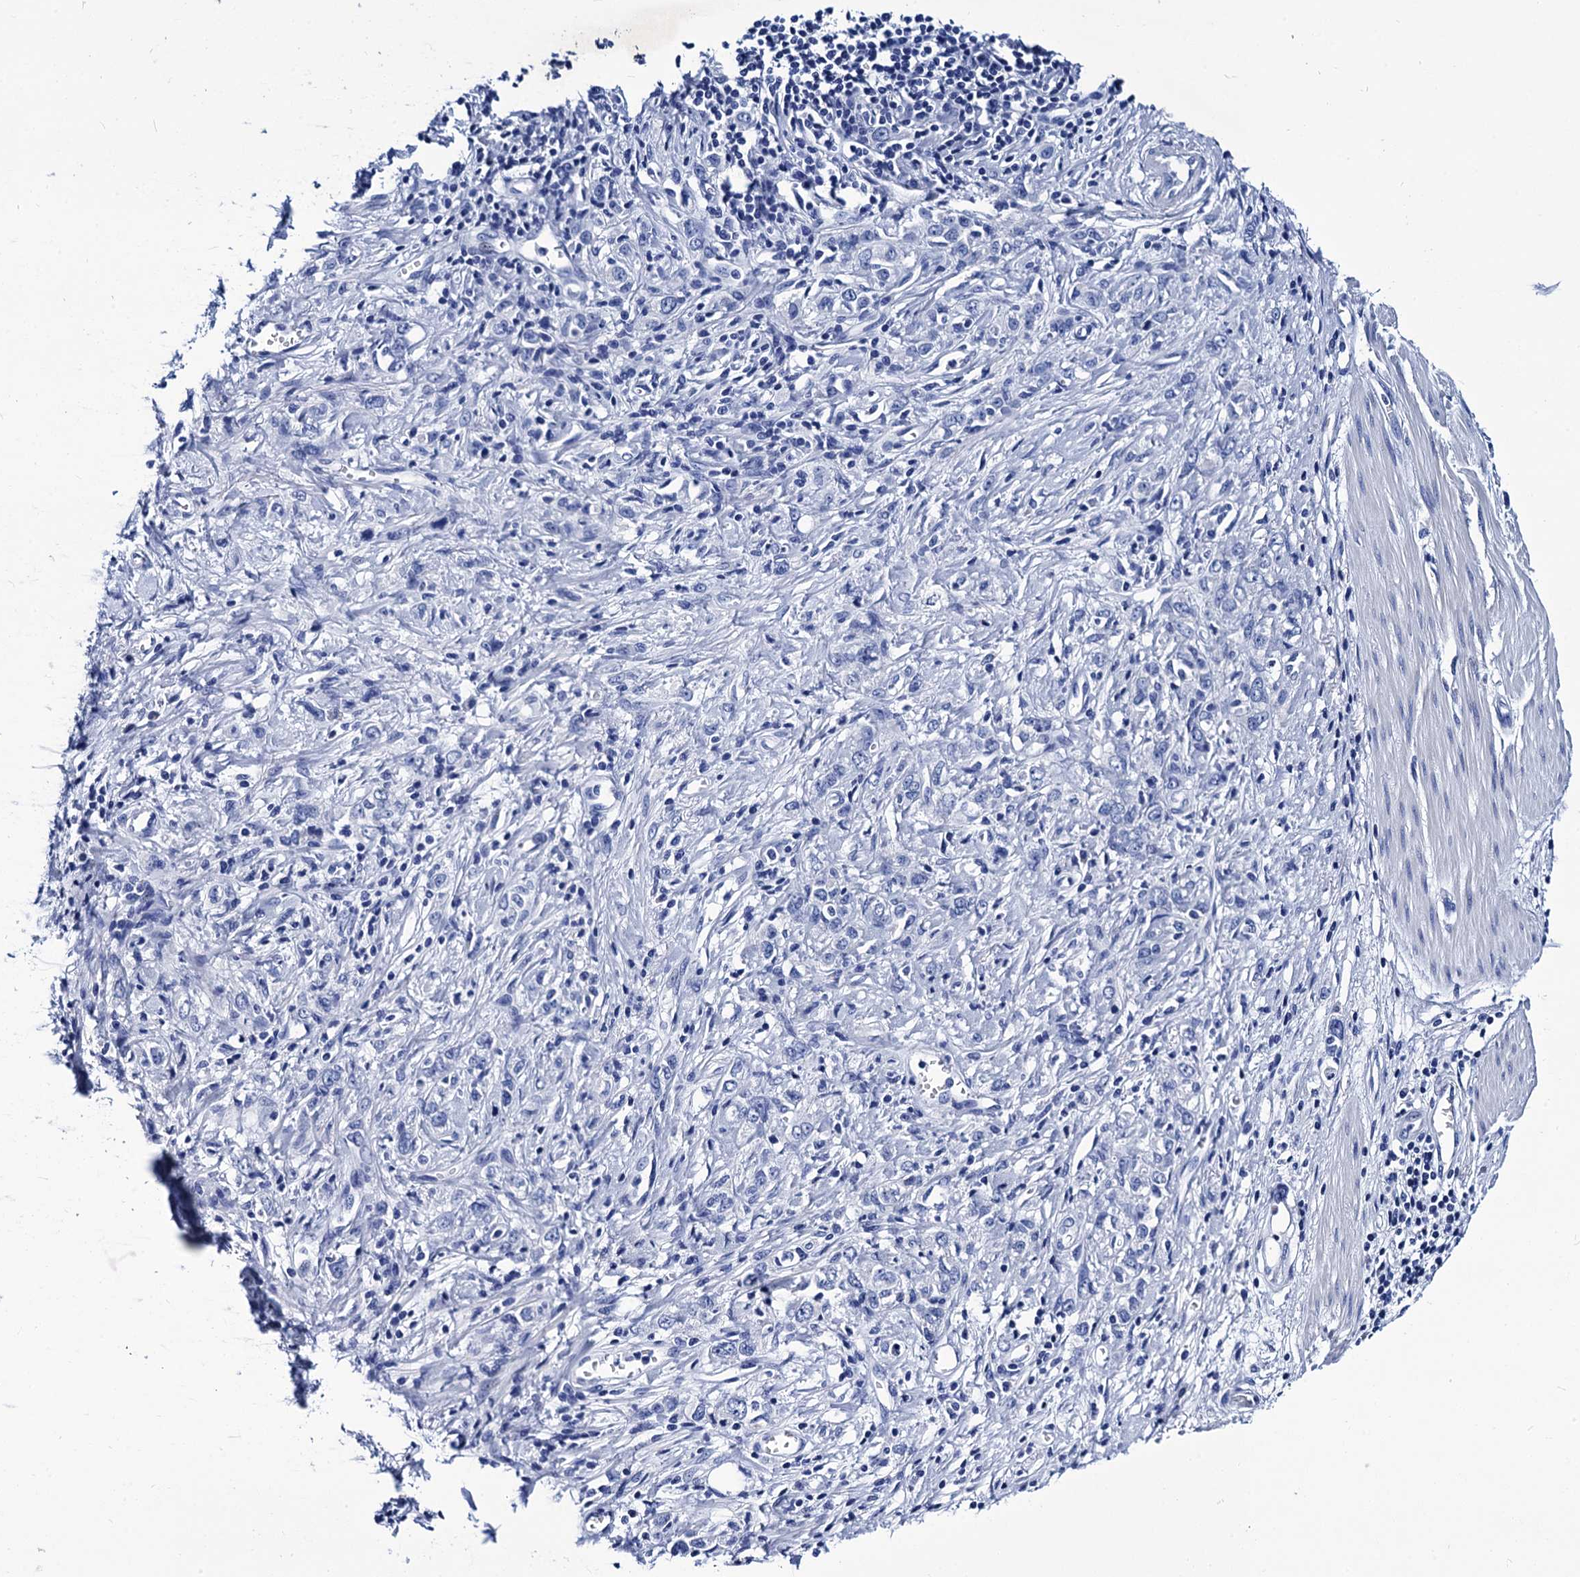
{"staining": {"intensity": "negative", "quantity": "none", "location": "none"}, "tissue": "stomach cancer", "cell_type": "Tumor cells", "image_type": "cancer", "snomed": [{"axis": "morphology", "description": "Adenocarcinoma, NOS"}, {"axis": "topography", "description": "Stomach"}], "caption": "The IHC image has no significant positivity in tumor cells of stomach cancer (adenocarcinoma) tissue. (IHC, brightfield microscopy, high magnification).", "gene": "MYBPC3", "patient": {"sex": "female", "age": 76}}